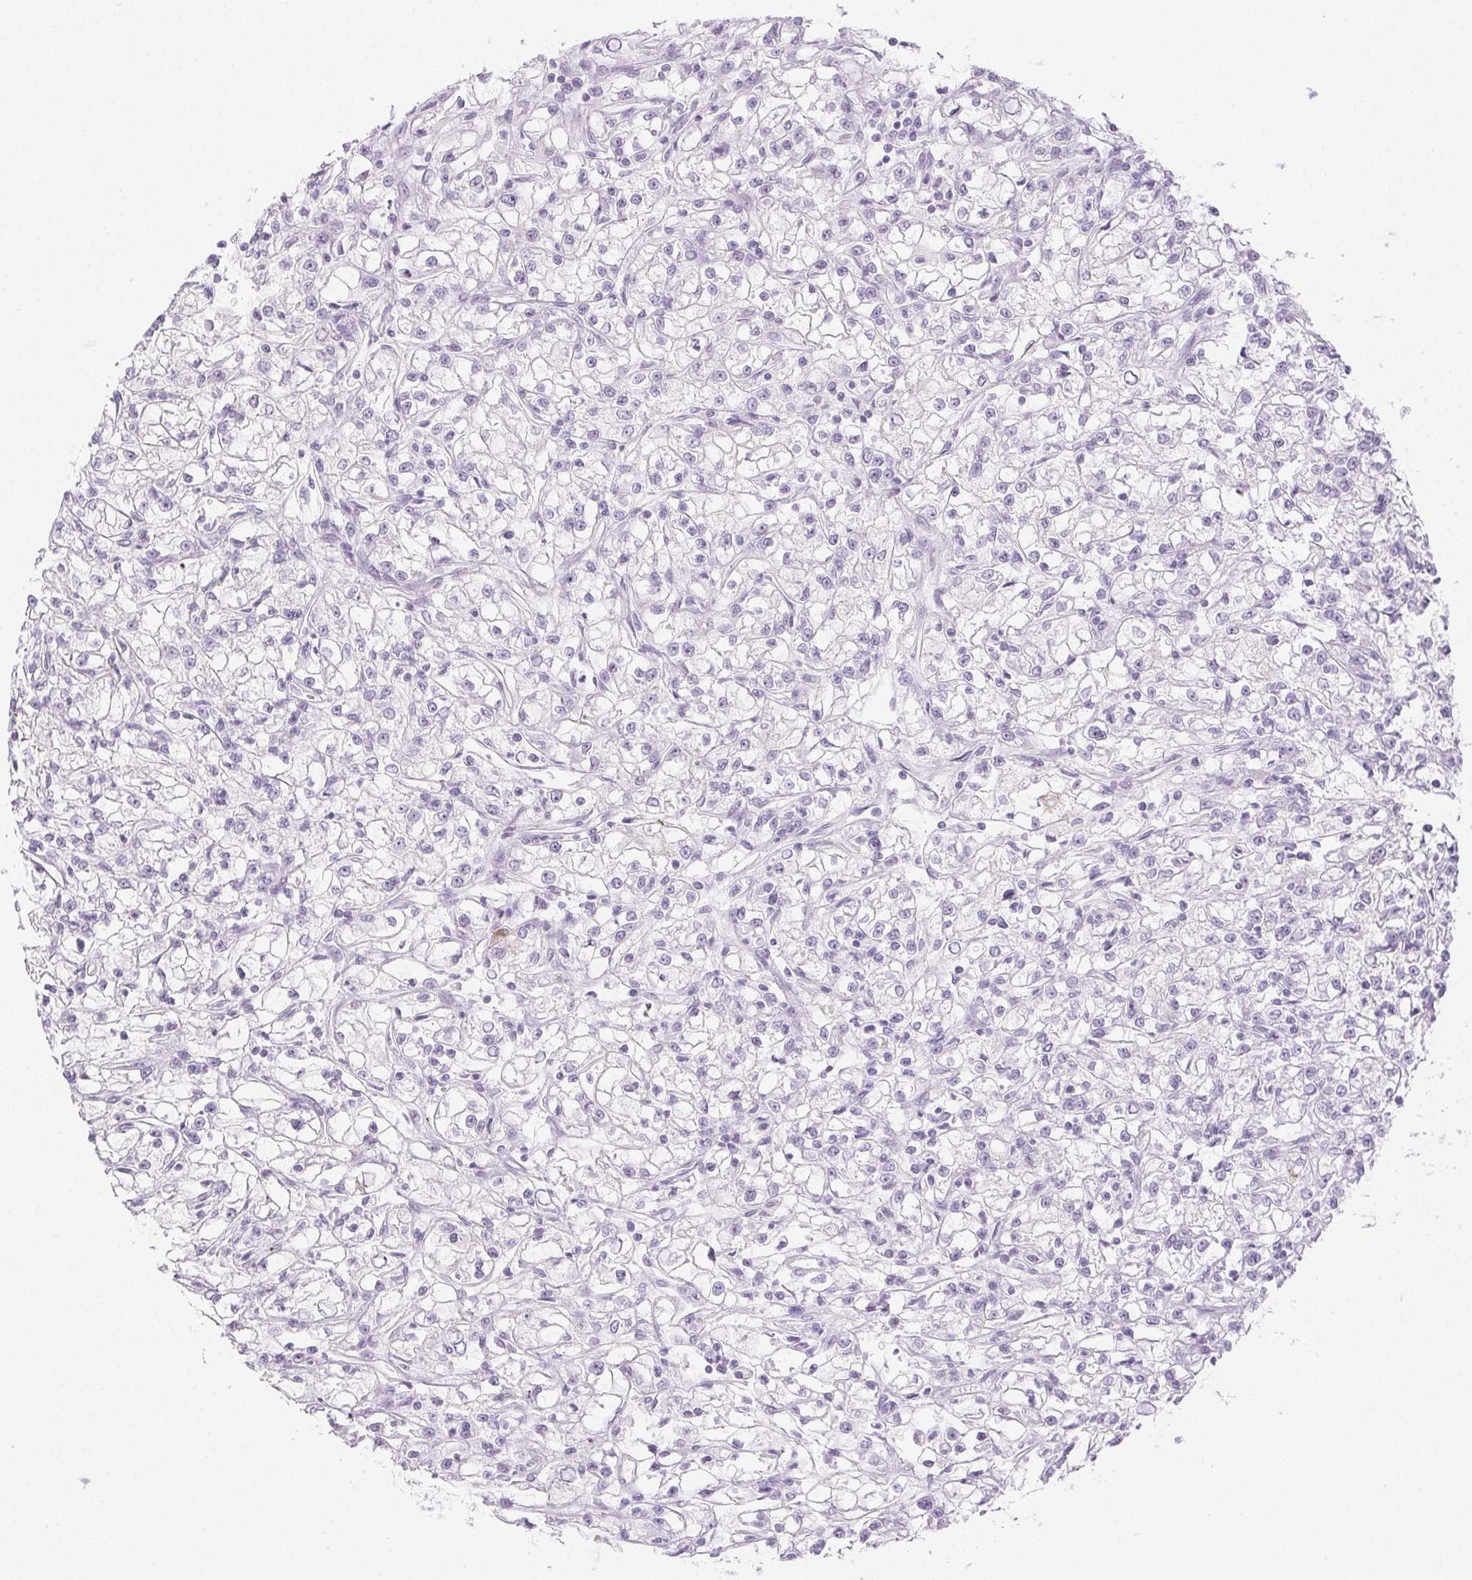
{"staining": {"intensity": "negative", "quantity": "none", "location": "none"}, "tissue": "renal cancer", "cell_type": "Tumor cells", "image_type": "cancer", "snomed": [{"axis": "morphology", "description": "Adenocarcinoma, NOS"}, {"axis": "topography", "description": "Kidney"}], "caption": "Renal adenocarcinoma was stained to show a protein in brown. There is no significant positivity in tumor cells. The staining is performed using DAB (3,3'-diaminobenzidine) brown chromogen with nuclei counter-stained in using hematoxylin.", "gene": "PI3", "patient": {"sex": "female", "age": 59}}